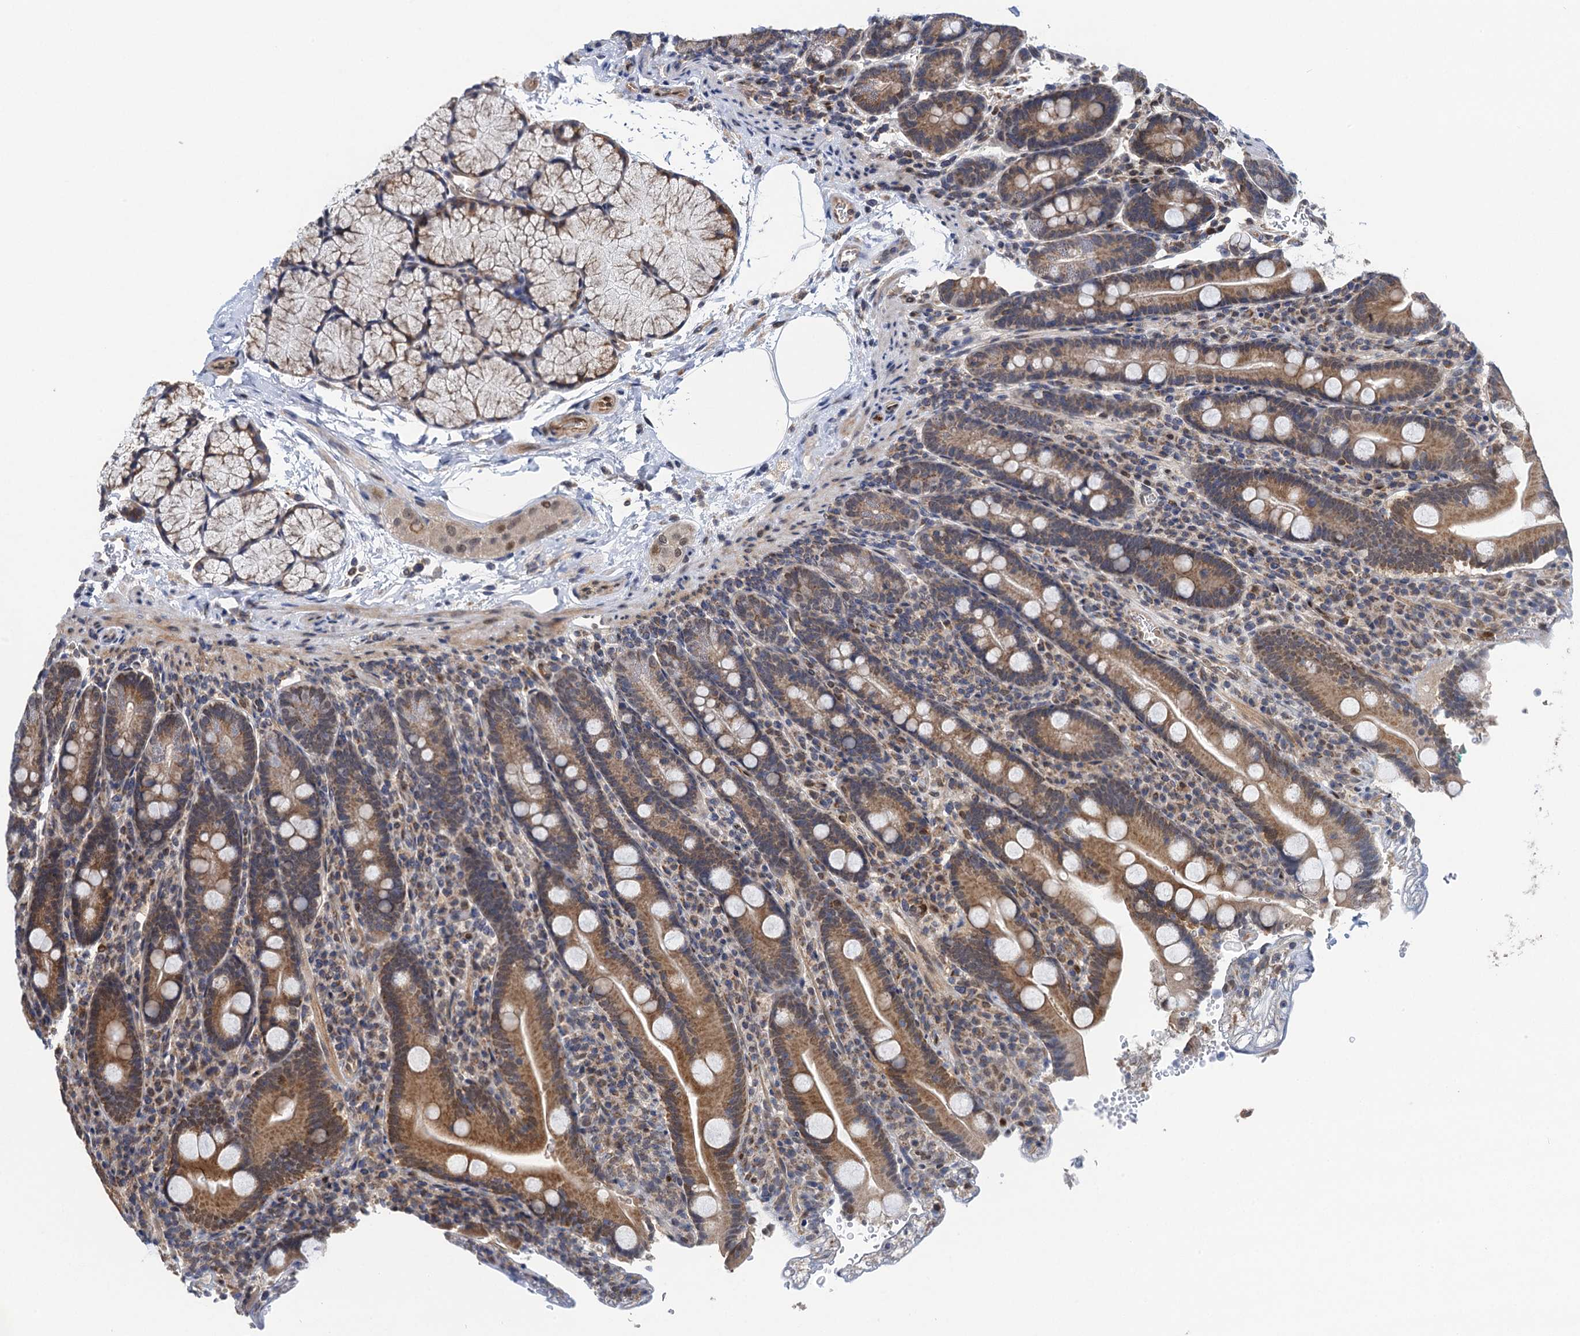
{"staining": {"intensity": "moderate", "quantity": ">75%", "location": "cytoplasmic/membranous"}, "tissue": "duodenum", "cell_type": "Glandular cells", "image_type": "normal", "snomed": [{"axis": "morphology", "description": "Normal tissue, NOS"}, {"axis": "topography", "description": "Duodenum"}], "caption": "About >75% of glandular cells in unremarkable human duodenum demonstrate moderate cytoplasmic/membranous protein expression as visualized by brown immunohistochemical staining.", "gene": "CMPK2", "patient": {"sex": "male", "age": 35}}